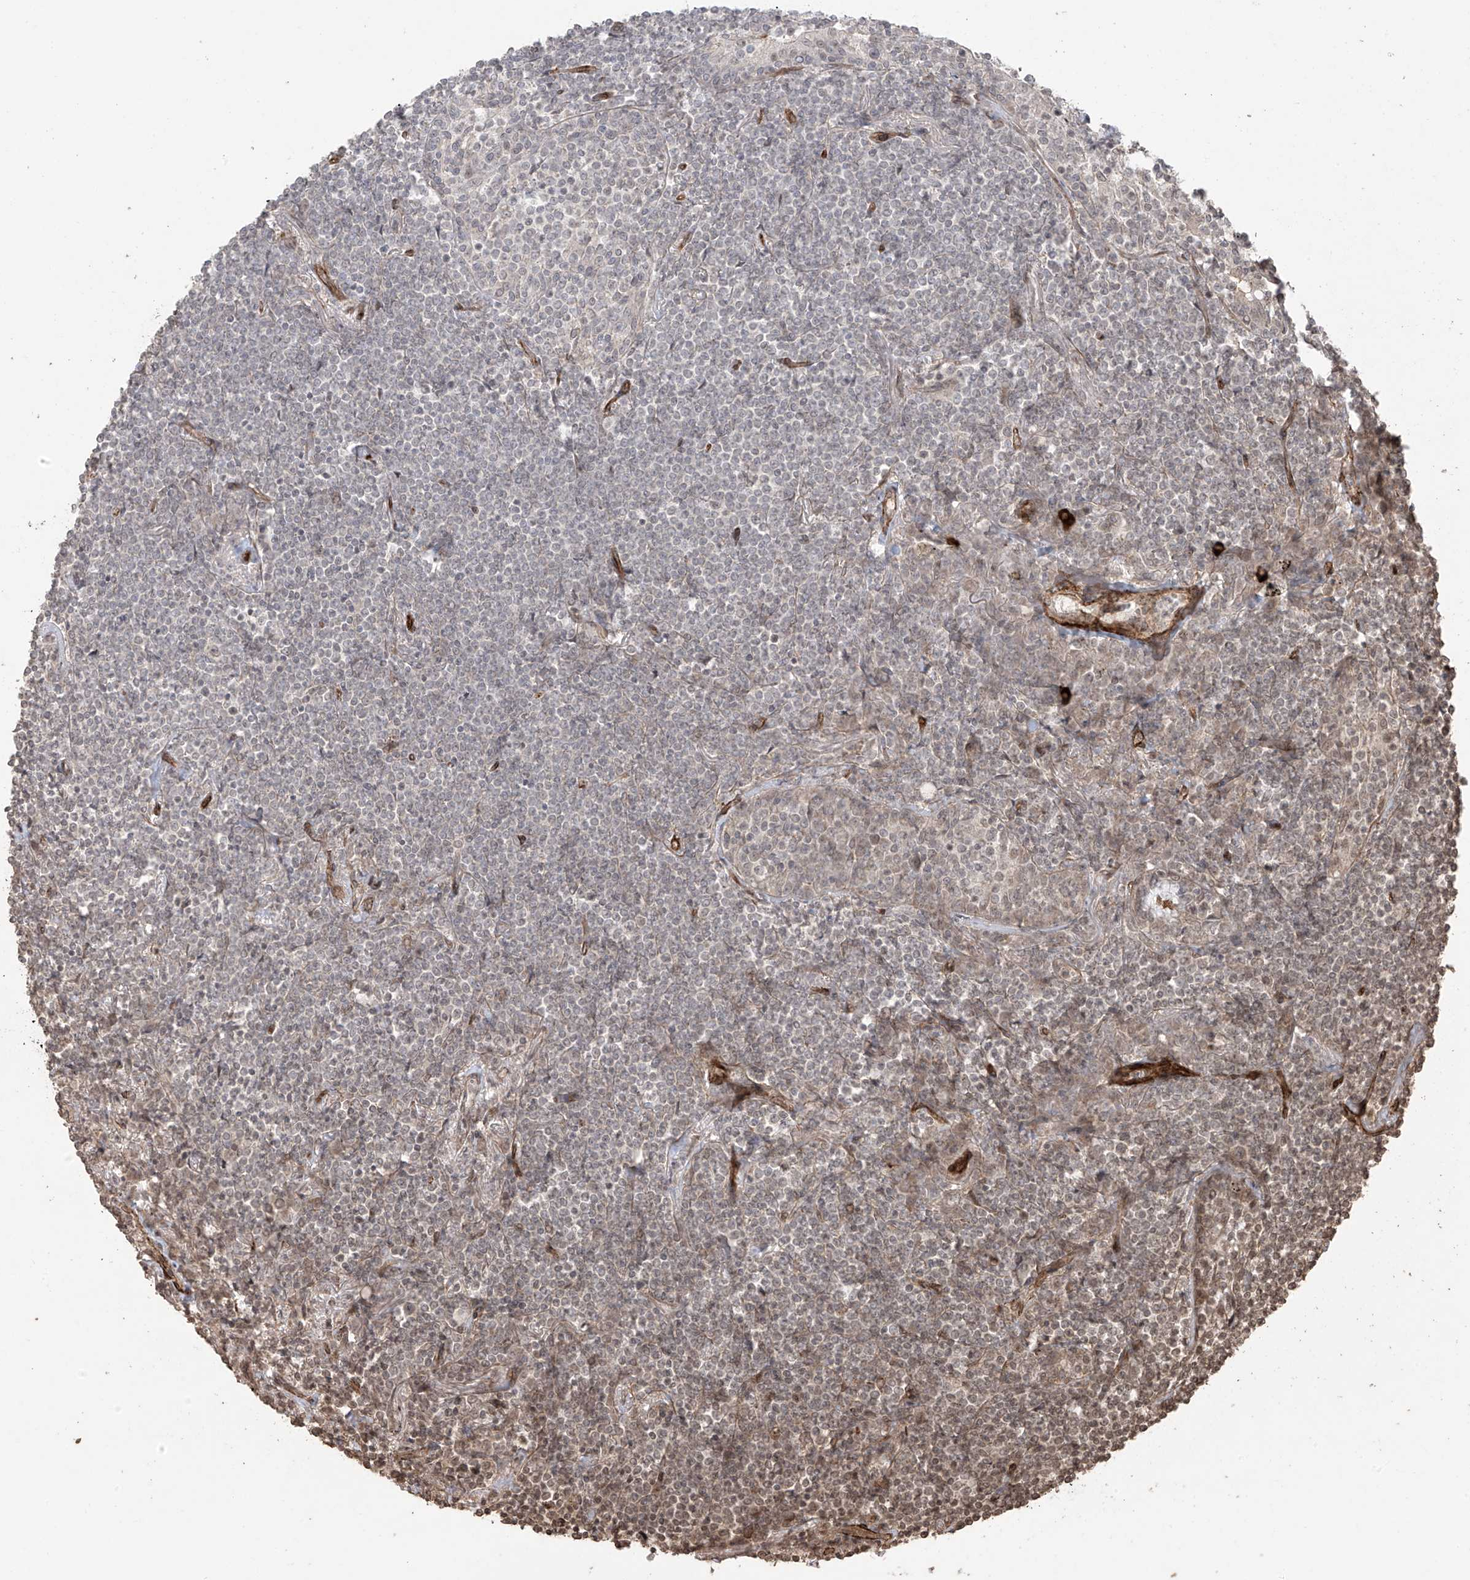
{"staining": {"intensity": "weak", "quantity": "<25%", "location": "cytoplasmic/membranous,nuclear"}, "tissue": "lymphoma", "cell_type": "Tumor cells", "image_type": "cancer", "snomed": [{"axis": "morphology", "description": "Malignant lymphoma, non-Hodgkin's type, Low grade"}, {"axis": "topography", "description": "Lung"}], "caption": "A histopathology image of human lymphoma is negative for staining in tumor cells.", "gene": "TTLL5", "patient": {"sex": "female", "age": 71}}